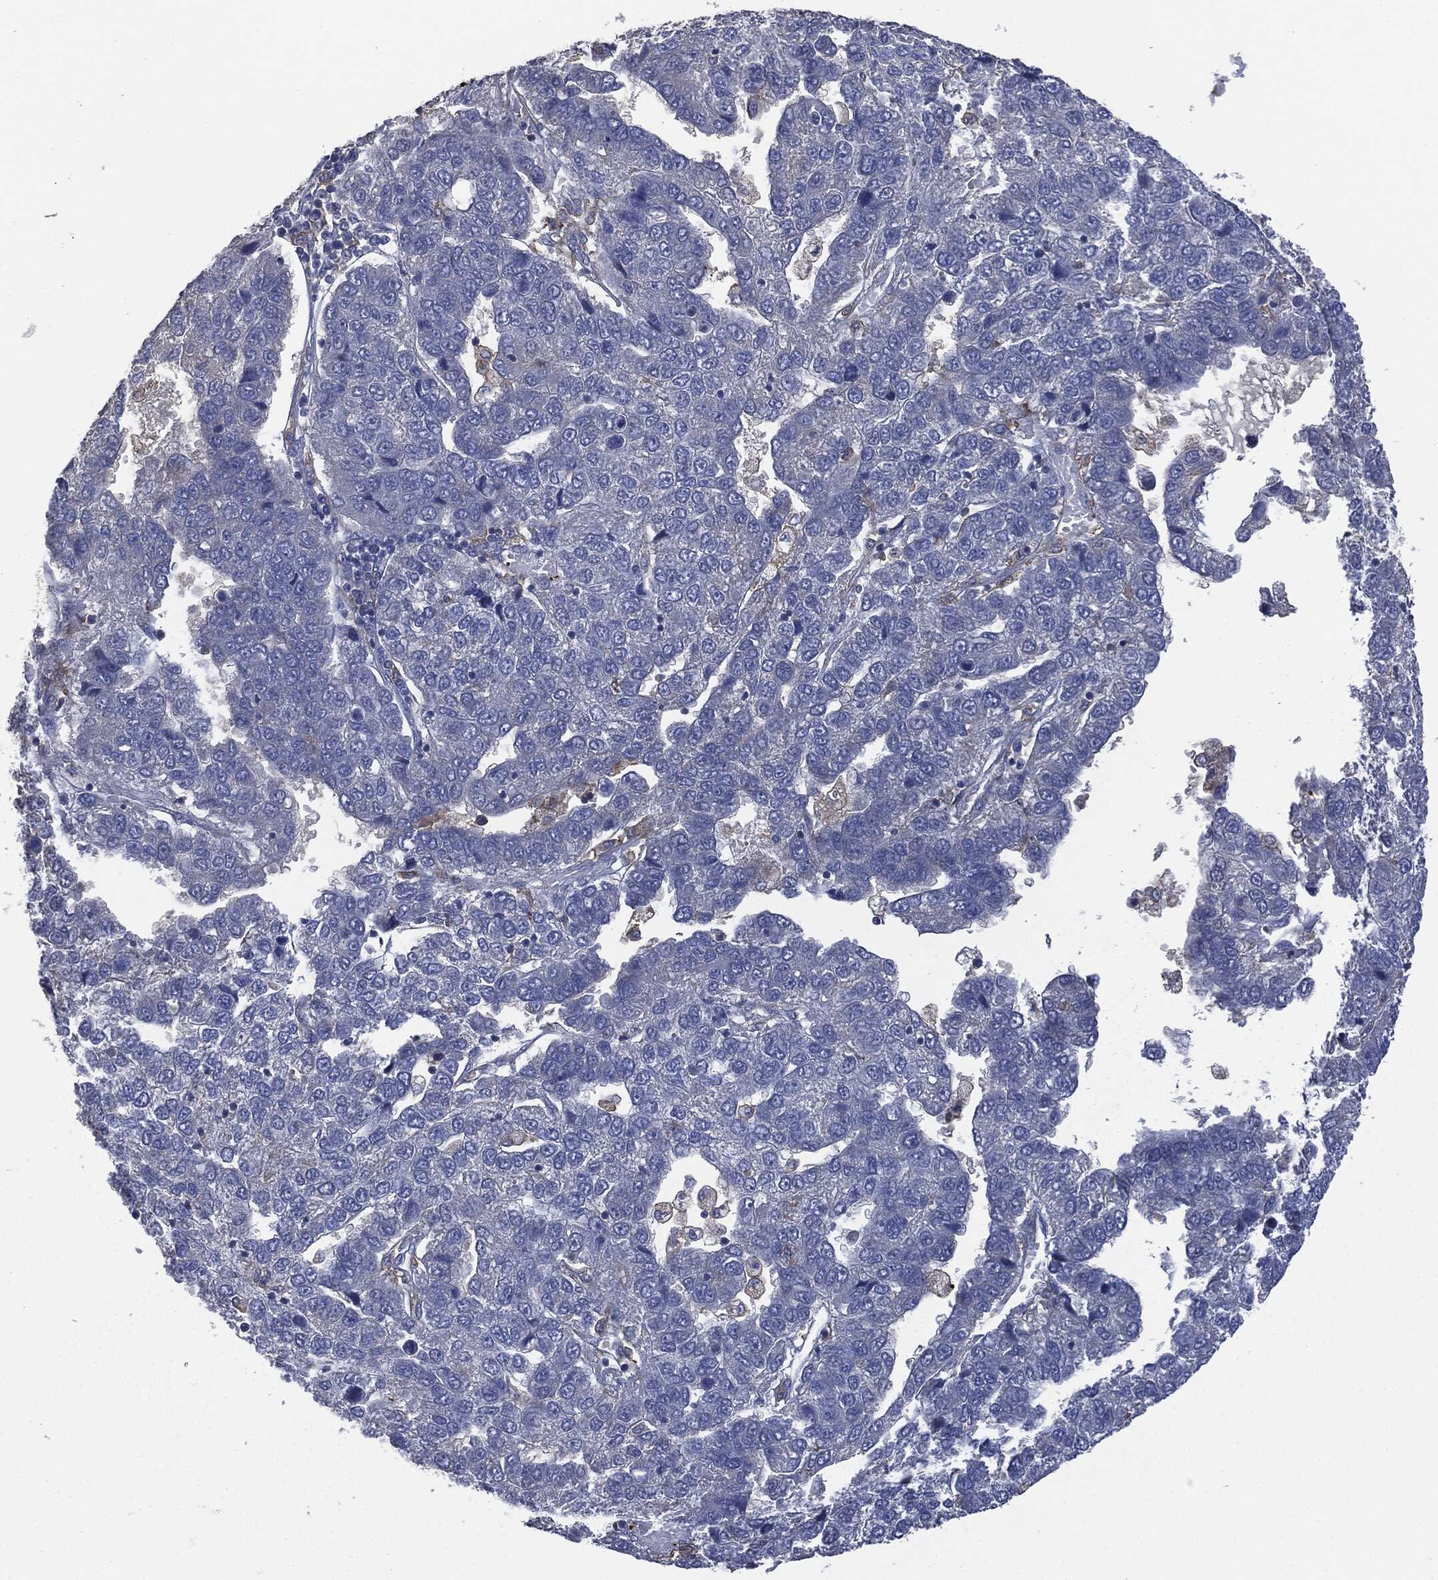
{"staining": {"intensity": "negative", "quantity": "none", "location": "none"}, "tissue": "pancreatic cancer", "cell_type": "Tumor cells", "image_type": "cancer", "snomed": [{"axis": "morphology", "description": "Adenocarcinoma, NOS"}, {"axis": "topography", "description": "Pancreas"}], "caption": "A high-resolution histopathology image shows IHC staining of adenocarcinoma (pancreatic), which demonstrates no significant staining in tumor cells.", "gene": "CD33", "patient": {"sex": "female", "age": 61}}